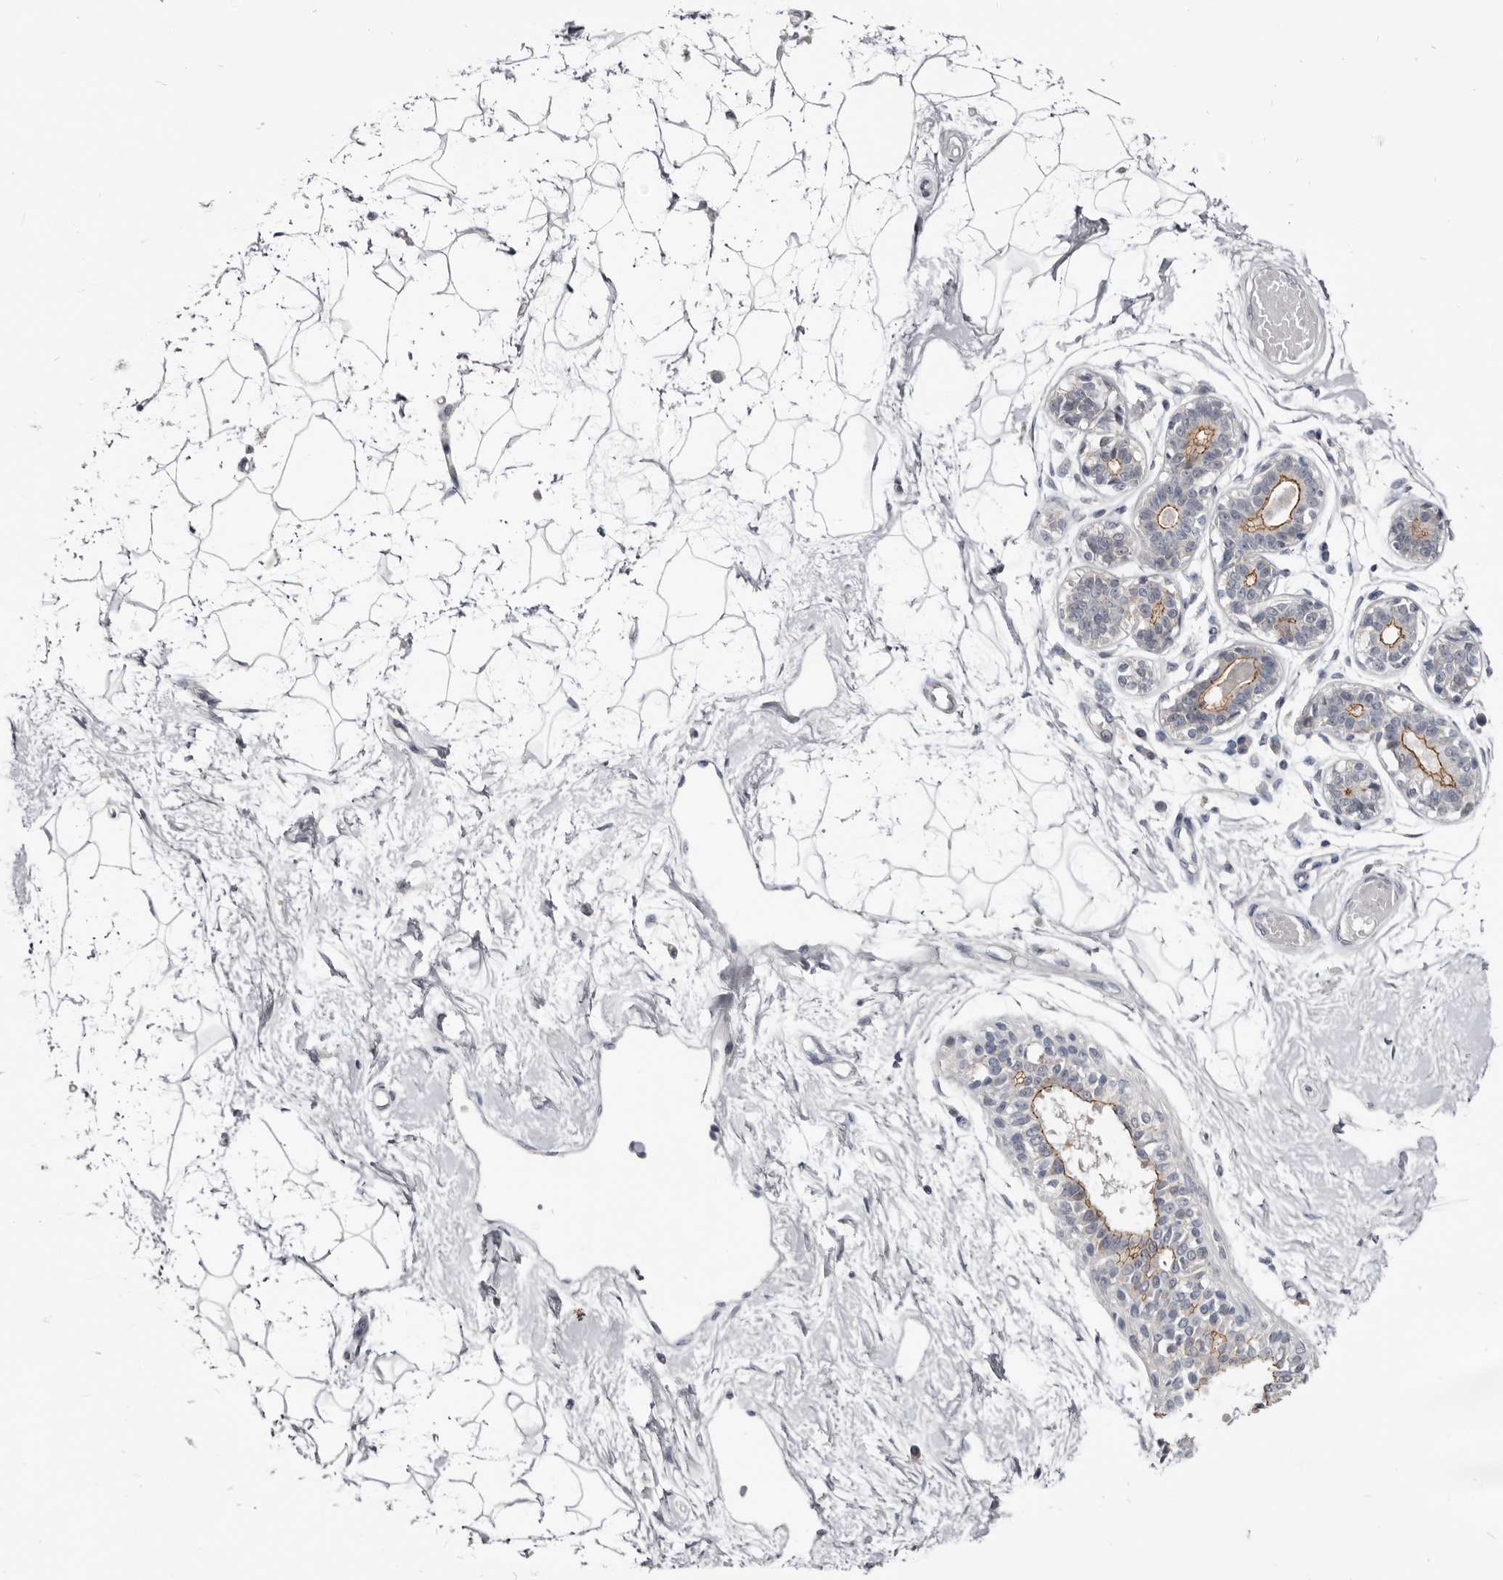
{"staining": {"intensity": "negative", "quantity": "none", "location": "none"}, "tissue": "breast", "cell_type": "Adipocytes", "image_type": "normal", "snomed": [{"axis": "morphology", "description": "Normal tissue, NOS"}, {"axis": "topography", "description": "Breast"}], "caption": "Immunohistochemical staining of unremarkable breast exhibits no significant positivity in adipocytes. Nuclei are stained in blue.", "gene": "CGN", "patient": {"sex": "female", "age": 45}}